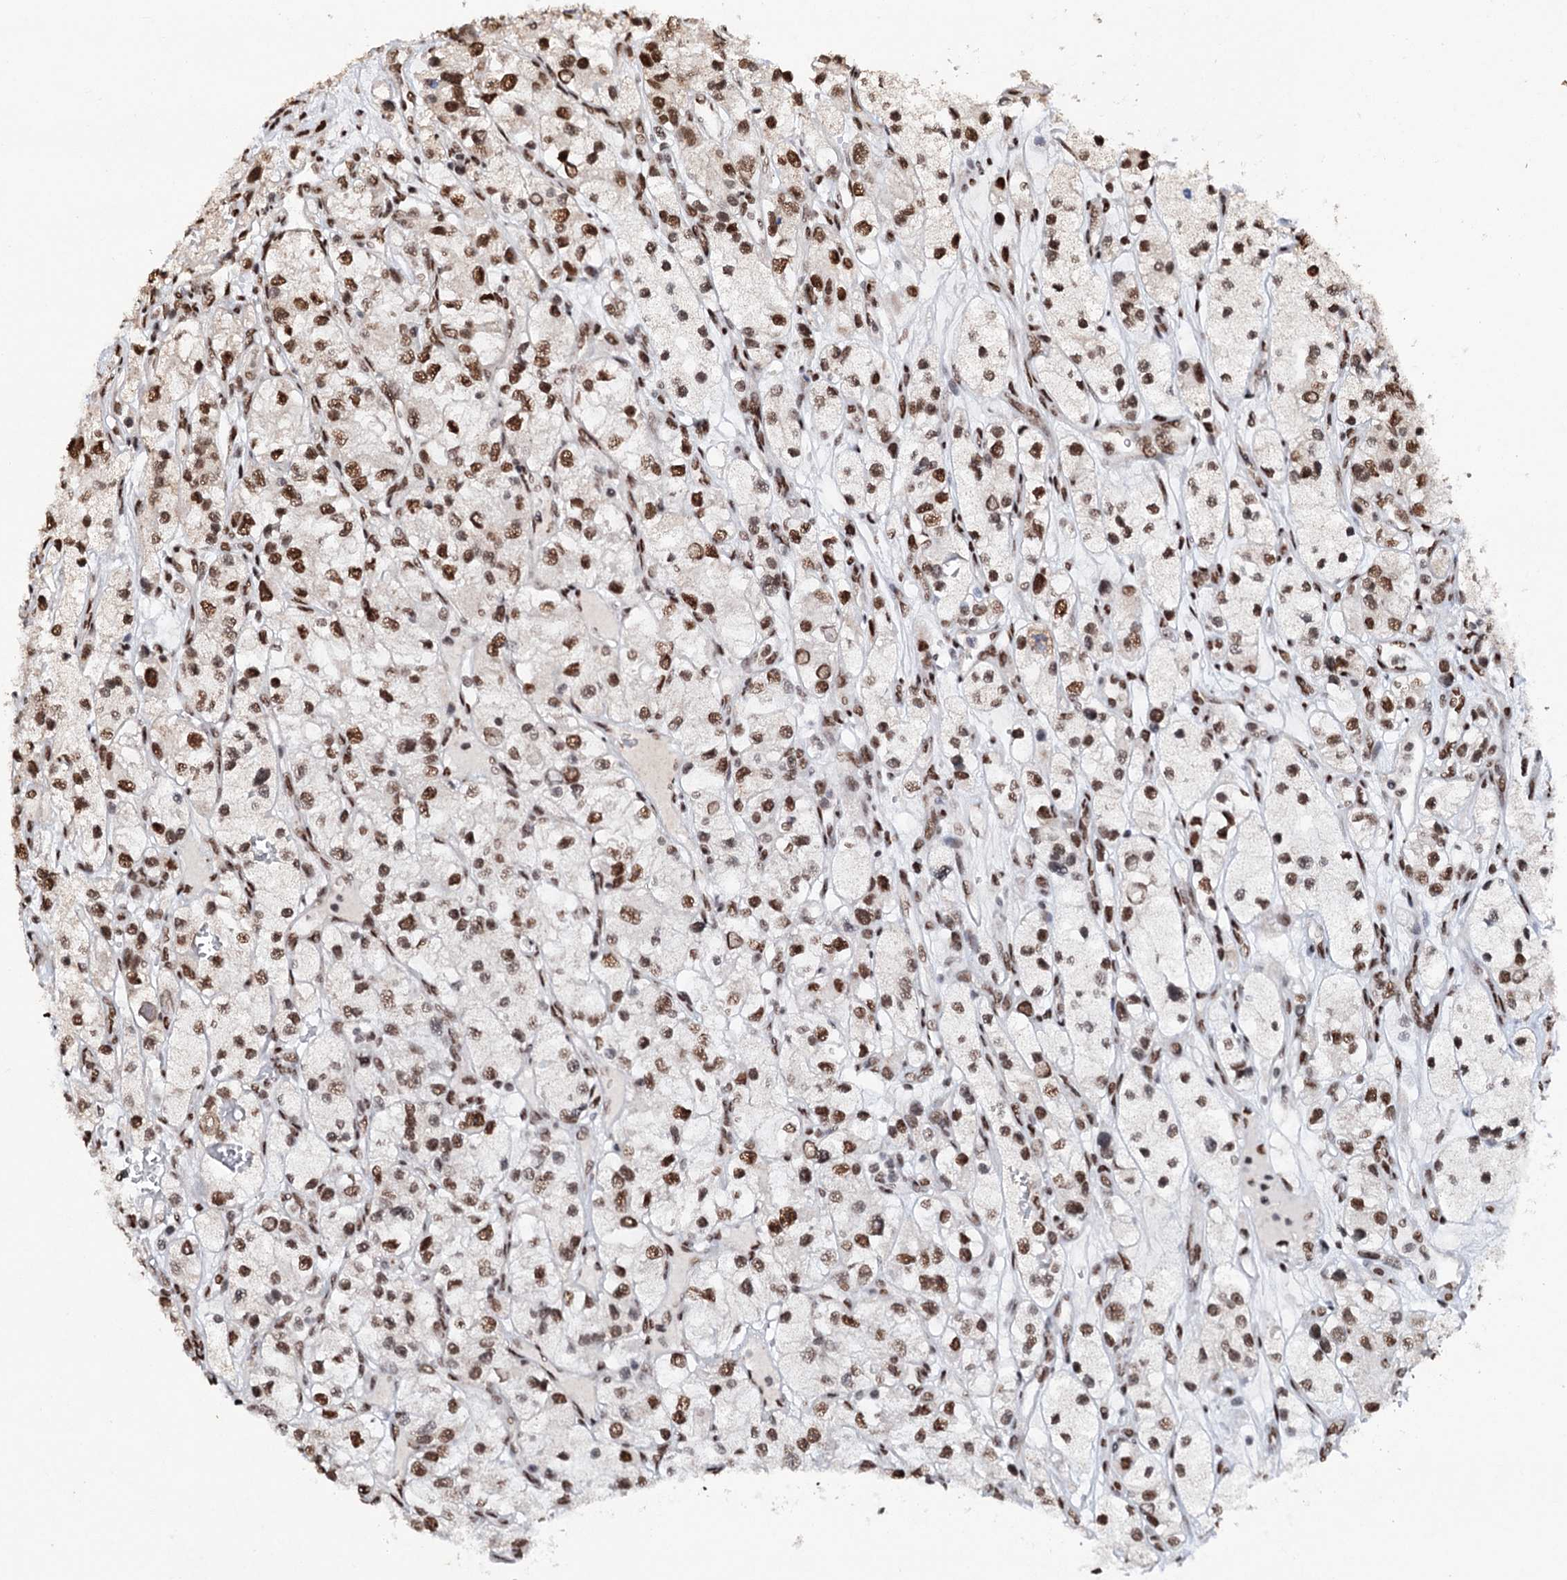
{"staining": {"intensity": "moderate", "quantity": ">75%", "location": "nuclear"}, "tissue": "renal cancer", "cell_type": "Tumor cells", "image_type": "cancer", "snomed": [{"axis": "morphology", "description": "Adenocarcinoma, NOS"}, {"axis": "topography", "description": "Kidney"}], "caption": "Human renal adenocarcinoma stained for a protein (brown) shows moderate nuclear positive staining in about >75% of tumor cells.", "gene": "MATR3", "patient": {"sex": "female", "age": 57}}